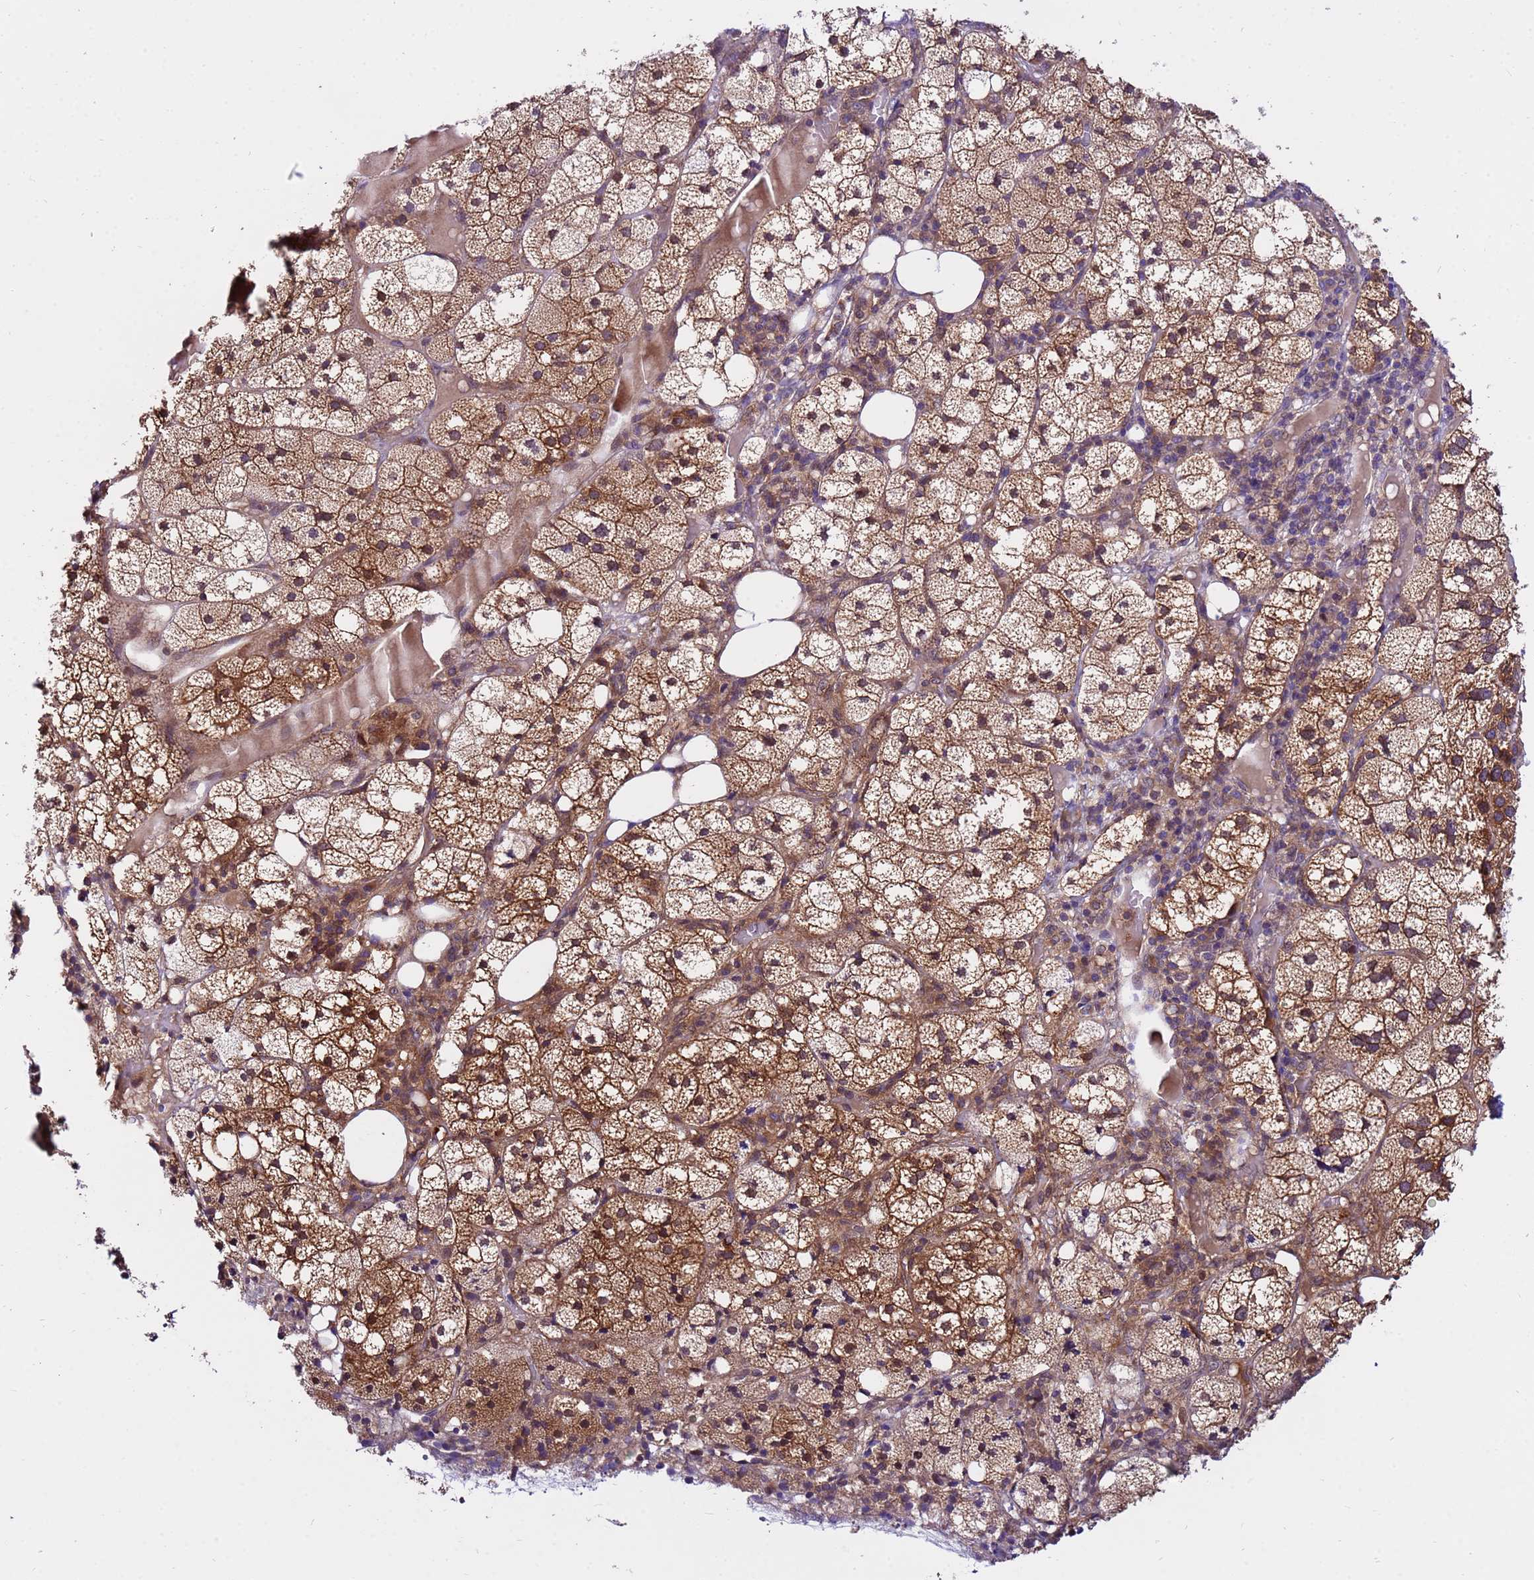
{"staining": {"intensity": "moderate", "quantity": ">75%", "location": "cytoplasmic/membranous"}, "tissue": "adrenal gland", "cell_type": "Glandular cells", "image_type": "normal", "snomed": [{"axis": "morphology", "description": "Normal tissue, NOS"}, {"axis": "topography", "description": "Adrenal gland"}], "caption": "Immunohistochemical staining of benign adrenal gland demonstrates medium levels of moderate cytoplasmic/membranous staining in about >75% of glandular cells.", "gene": "GET3", "patient": {"sex": "female", "age": 61}}